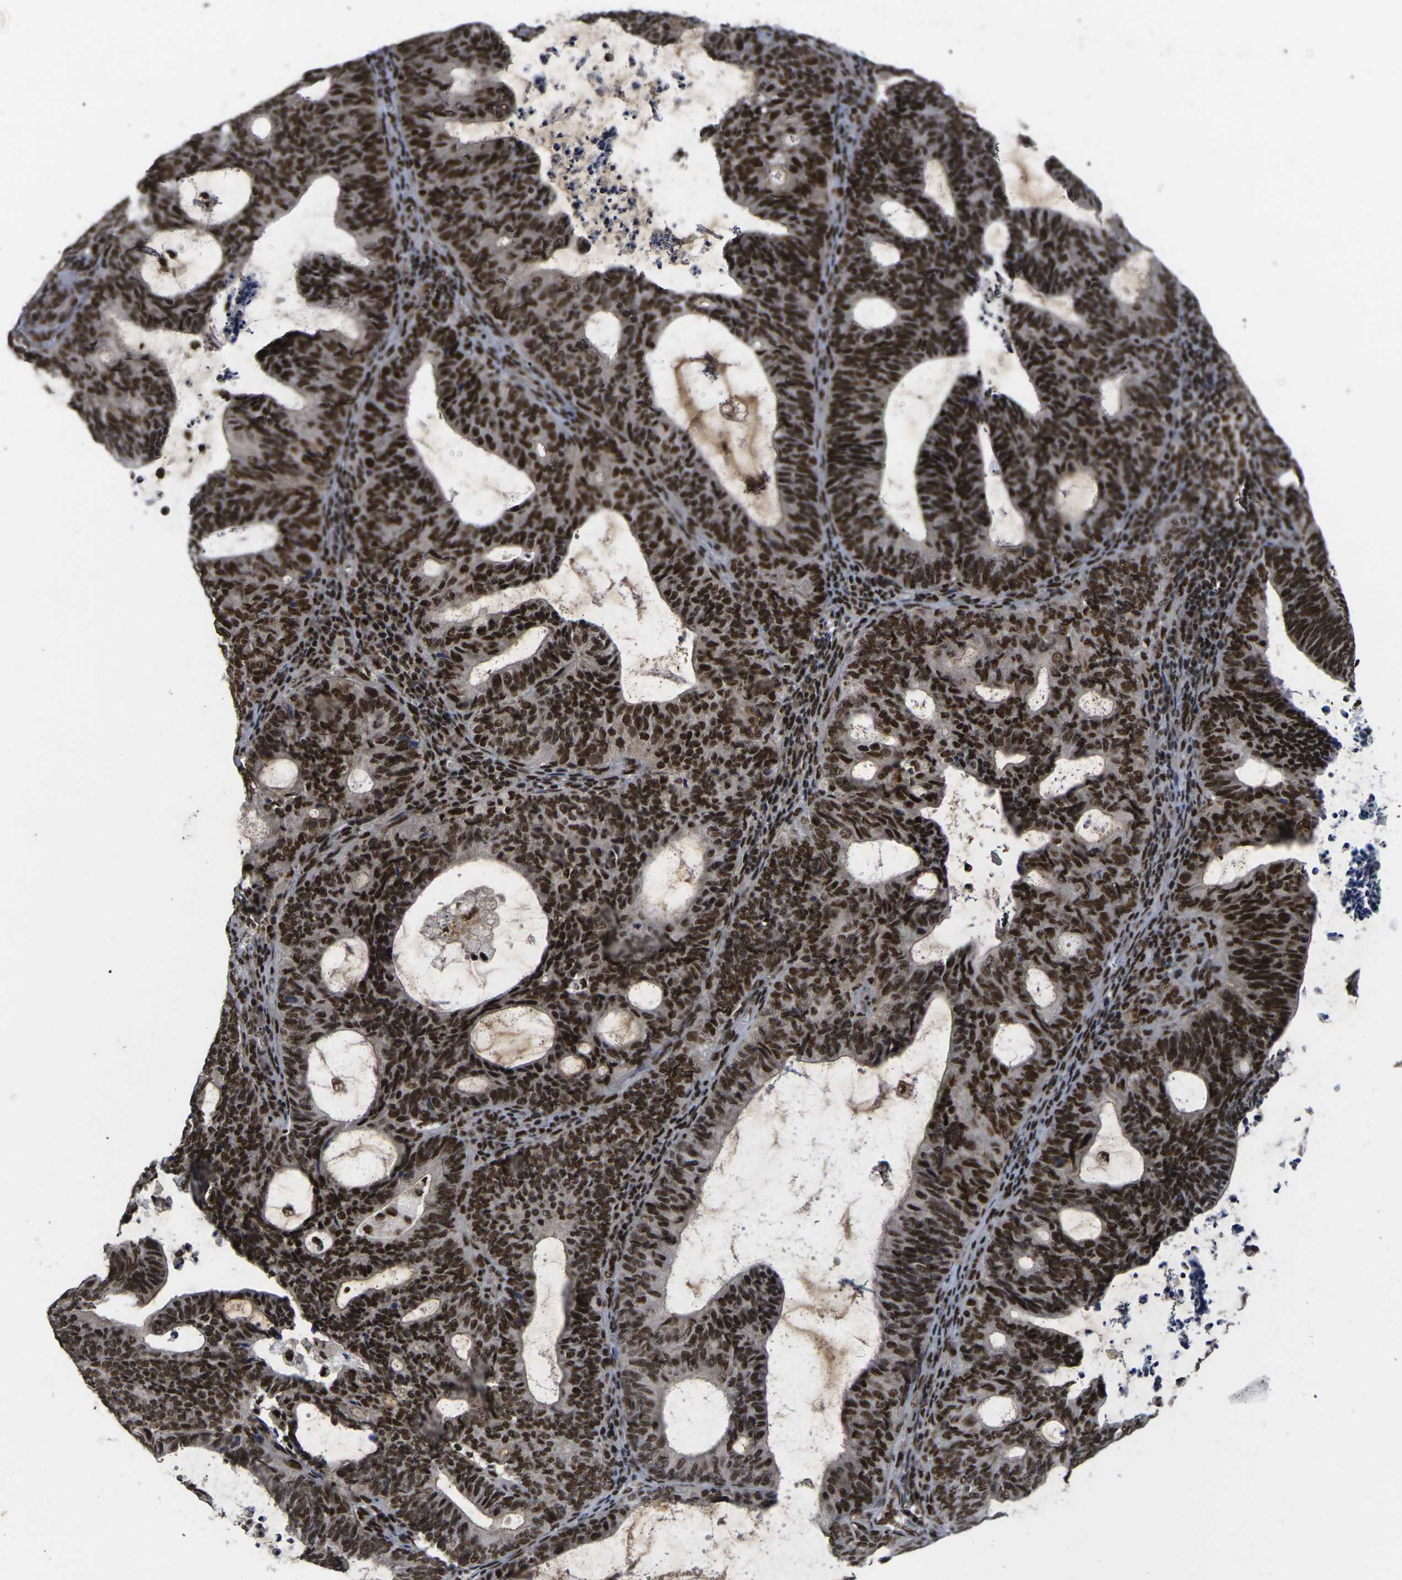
{"staining": {"intensity": "strong", "quantity": ">75%", "location": "nuclear"}, "tissue": "endometrial cancer", "cell_type": "Tumor cells", "image_type": "cancer", "snomed": [{"axis": "morphology", "description": "Adenocarcinoma, NOS"}, {"axis": "topography", "description": "Uterus"}], "caption": "The micrograph exhibits a brown stain indicating the presence of a protein in the nuclear of tumor cells in endometrial cancer (adenocarcinoma).", "gene": "GTF2E1", "patient": {"sex": "female", "age": 83}}